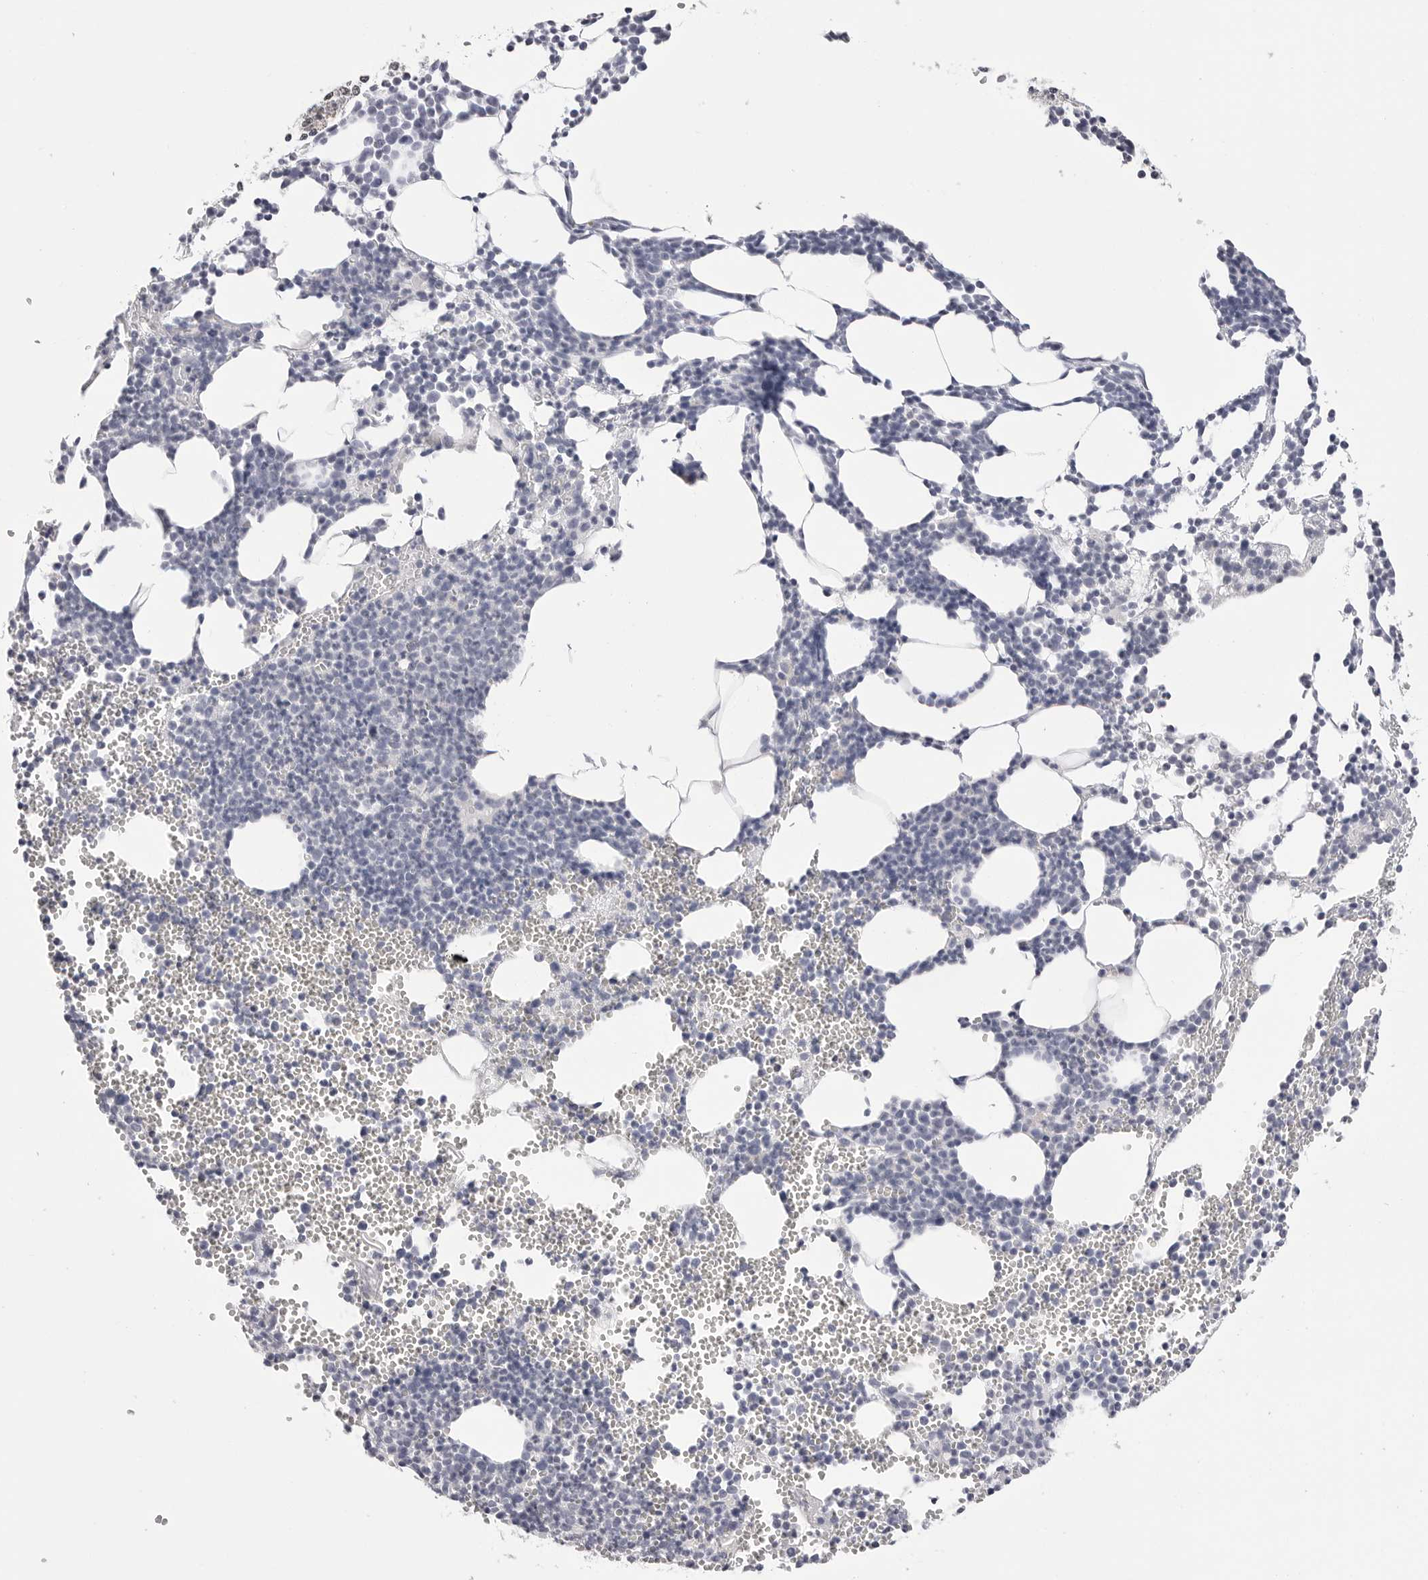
{"staining": {"intensity": "negative", "quantity": "none", "location": "none"}, "tissue": "bone marrow", "cell_type": "Hematopoietic cells", "image_type": "normal", "snomed": [{"axis": "morphology", "description": "Normal tissue, NOS"}, {"axis": "topography", "description": "Bone marrow"}], "caption": "A photomicrograph of human bone marrow is negative for staining in hematopoietic cells. The staining is performed using DAB brown chromogen with nuclei counter-stained in using hematoxylin.", "gene": "YWHAG", "patient": {"sex": "female", "age": 67}}